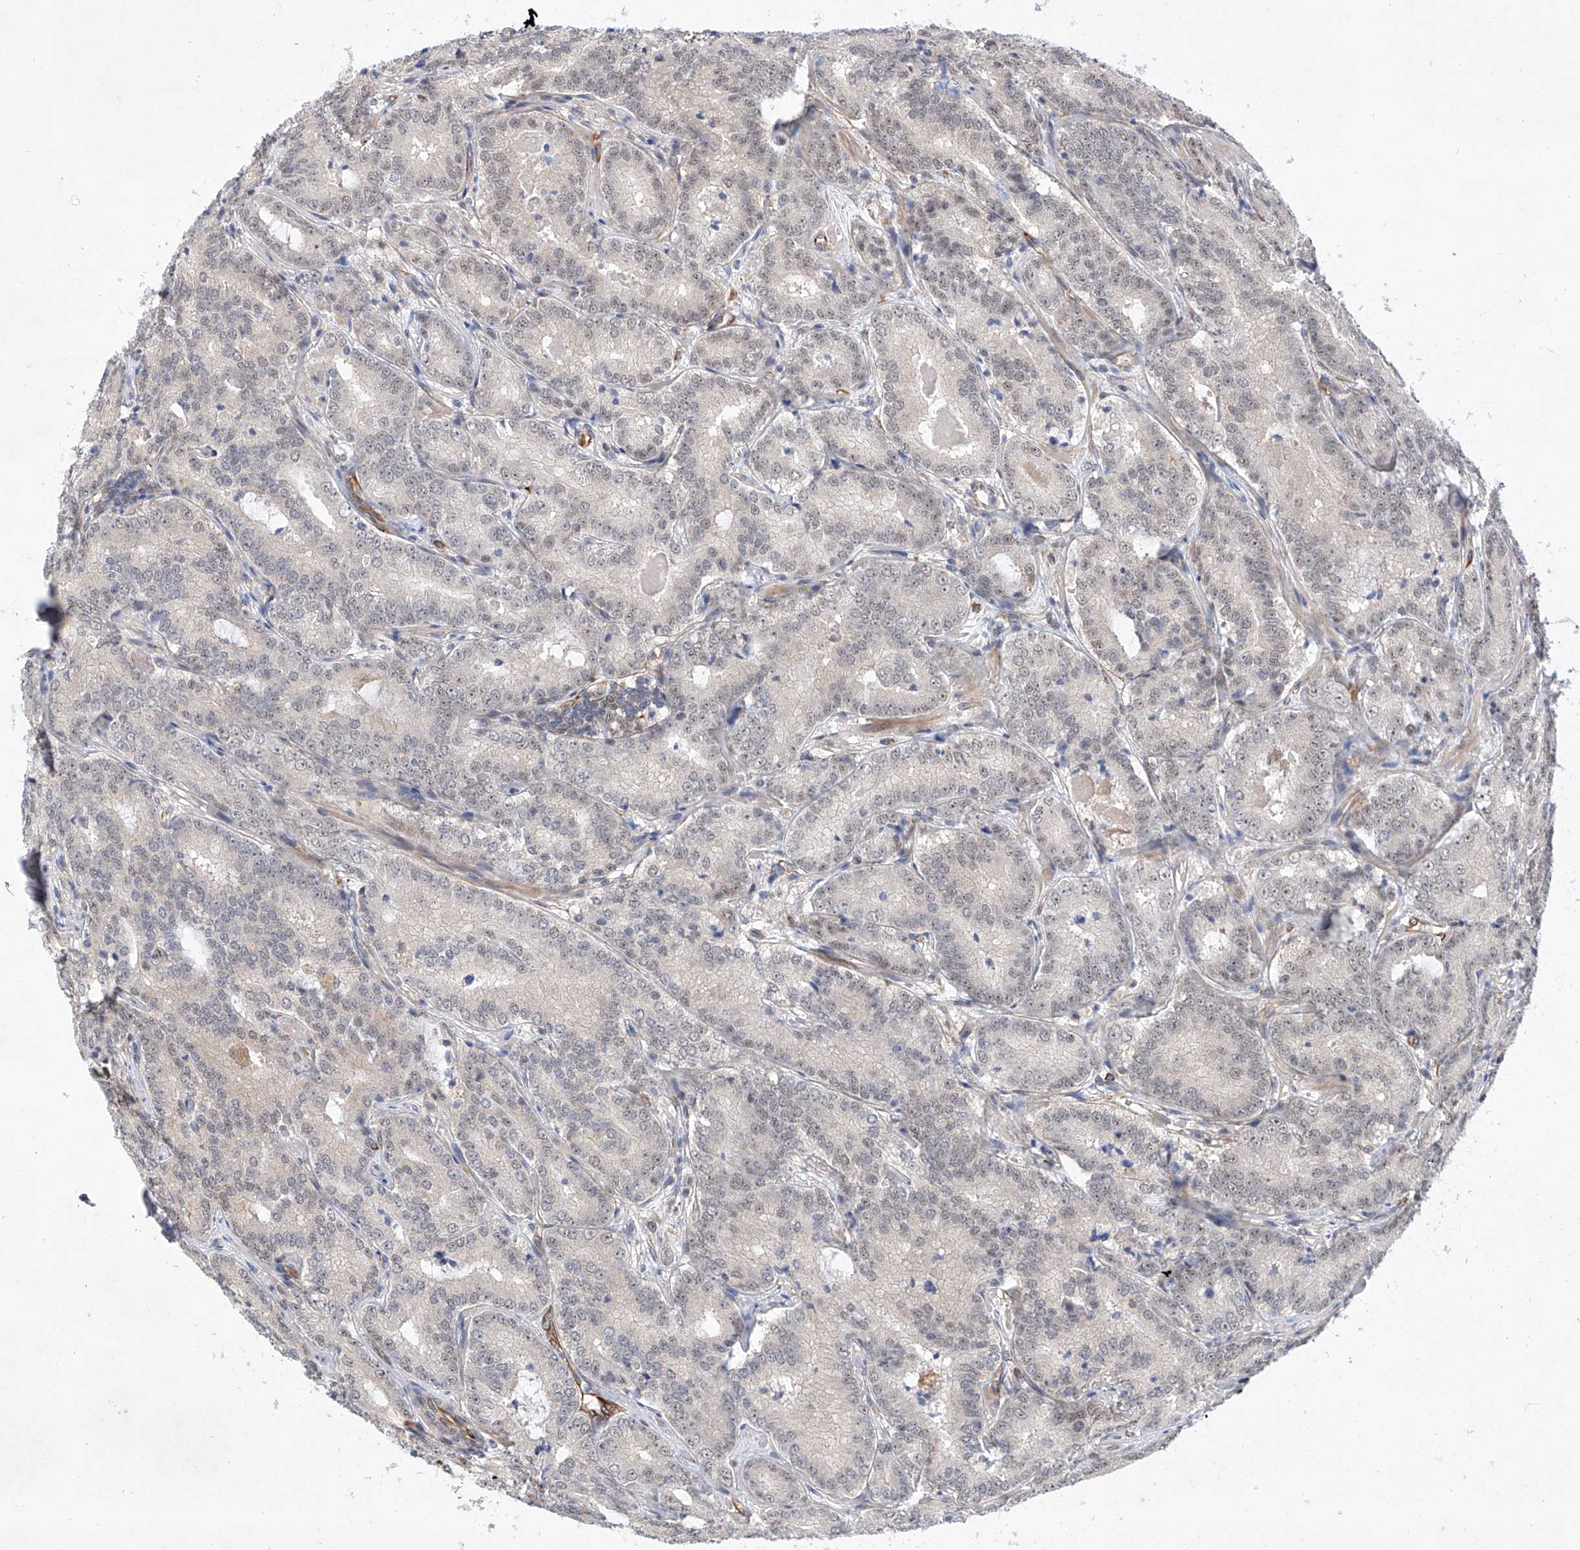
{"staining": {"intensity": "negative", "quantity": "none", "location": "none"}, "tissue": "prostate cancer", "cell_type": "Tumor cells", "image_type": "cancer", "snomed": [{"axis": "morphology", "description": "Adenocarcinoma, High grade"}, {"axis": "topography", "description": "Prostate"}], "caption": "High-grade adenocarcinoma (prostate) was stained to show a protein in brown. There is no significant positivity in tumor cells.", "gene": "AMD1", "patient": {"sex": "male", "age": 57}}